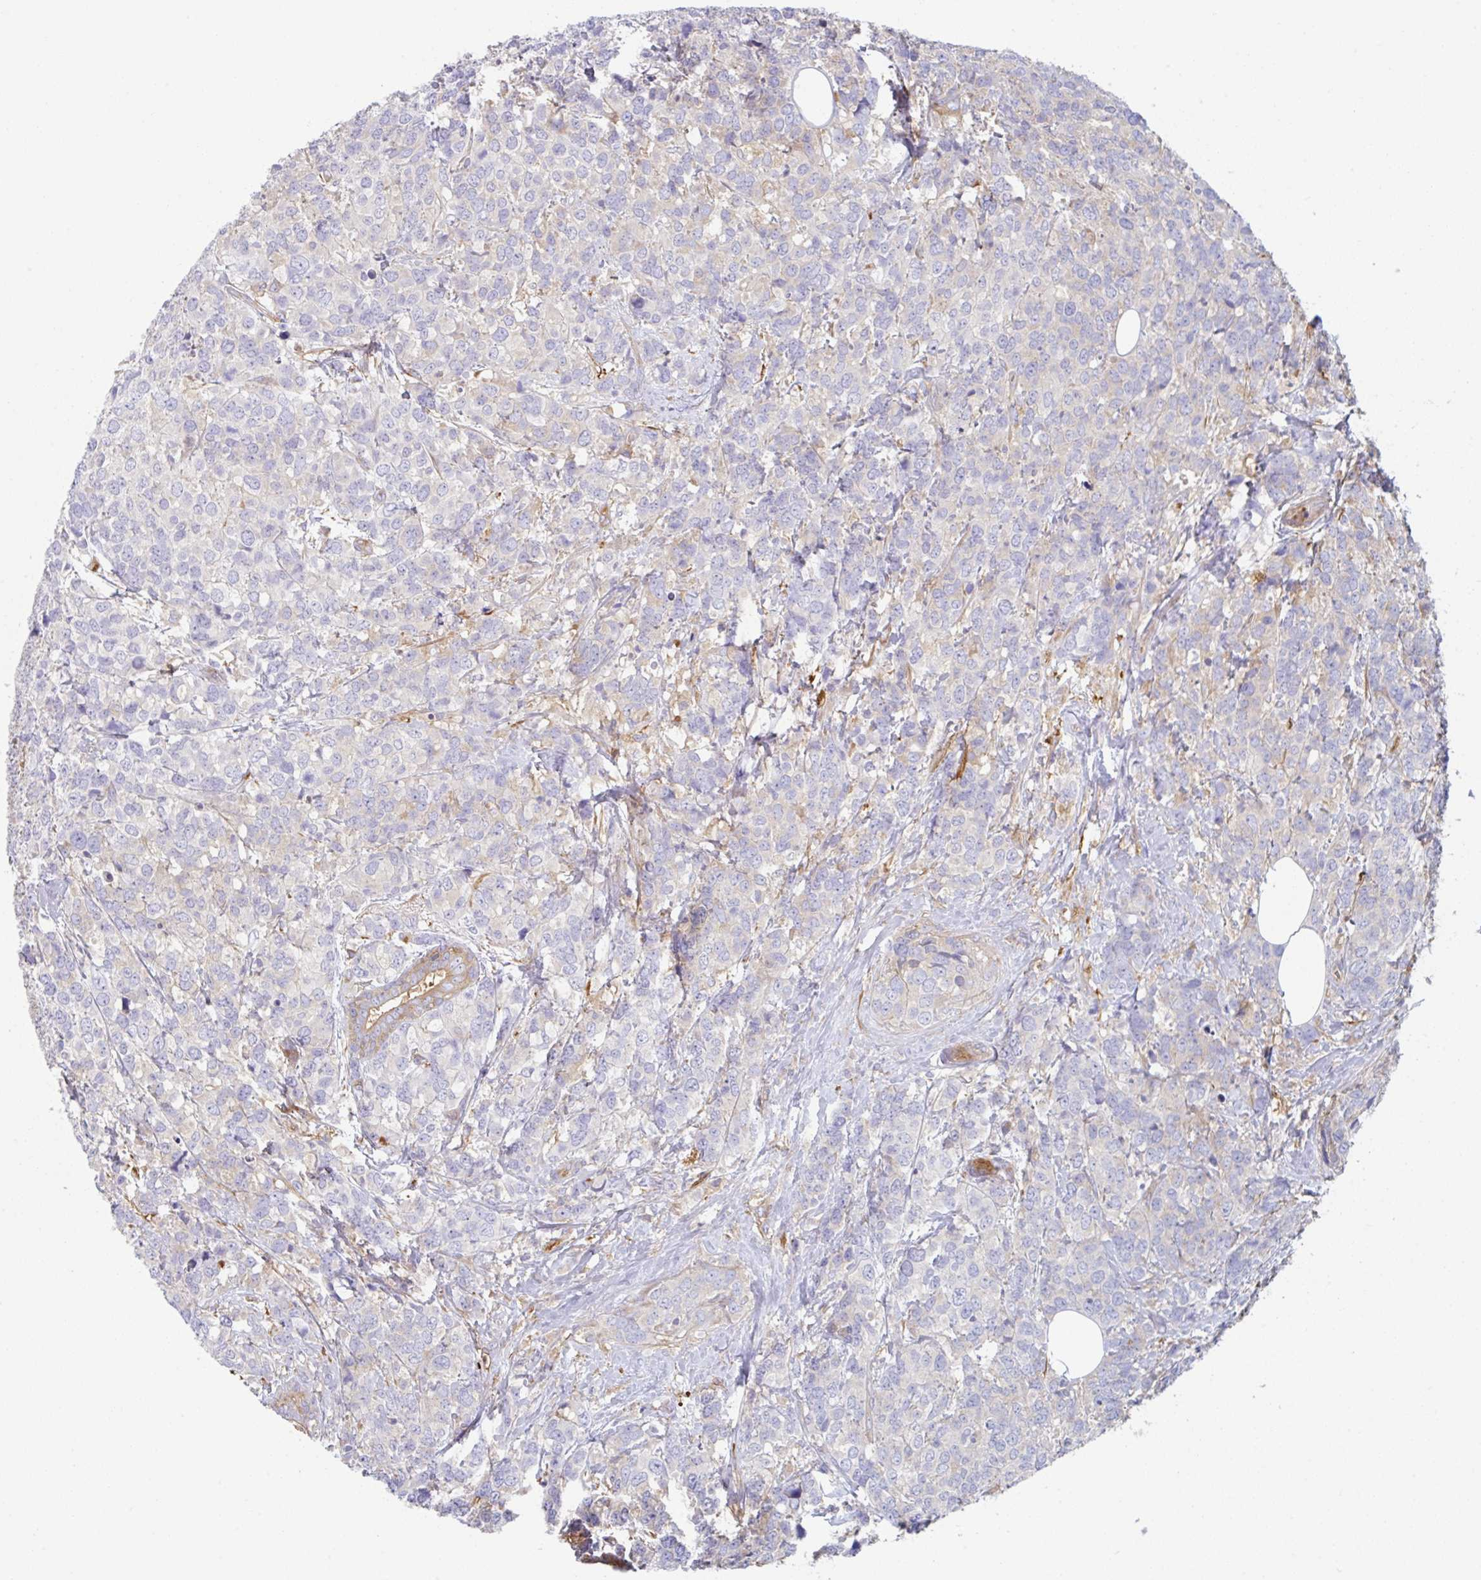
{"staining": {"intensity": "negative", "quantity": "none", "location": "none"}, "tissue": "breast cancer", "cell_type": "Tumor cells", "image_type": "cancer", "snomed": [{"axis": "morphology", "description": "Lobular carcinoma"}, {"axis": "topography", "description": "Breast"}], "caption": "Histopathology image shows no protein positivity in tumor cells of breast lobular carcinoma tissue.", "gene": "AMPD2", "patient": {"sex": "female", "age": 59}}